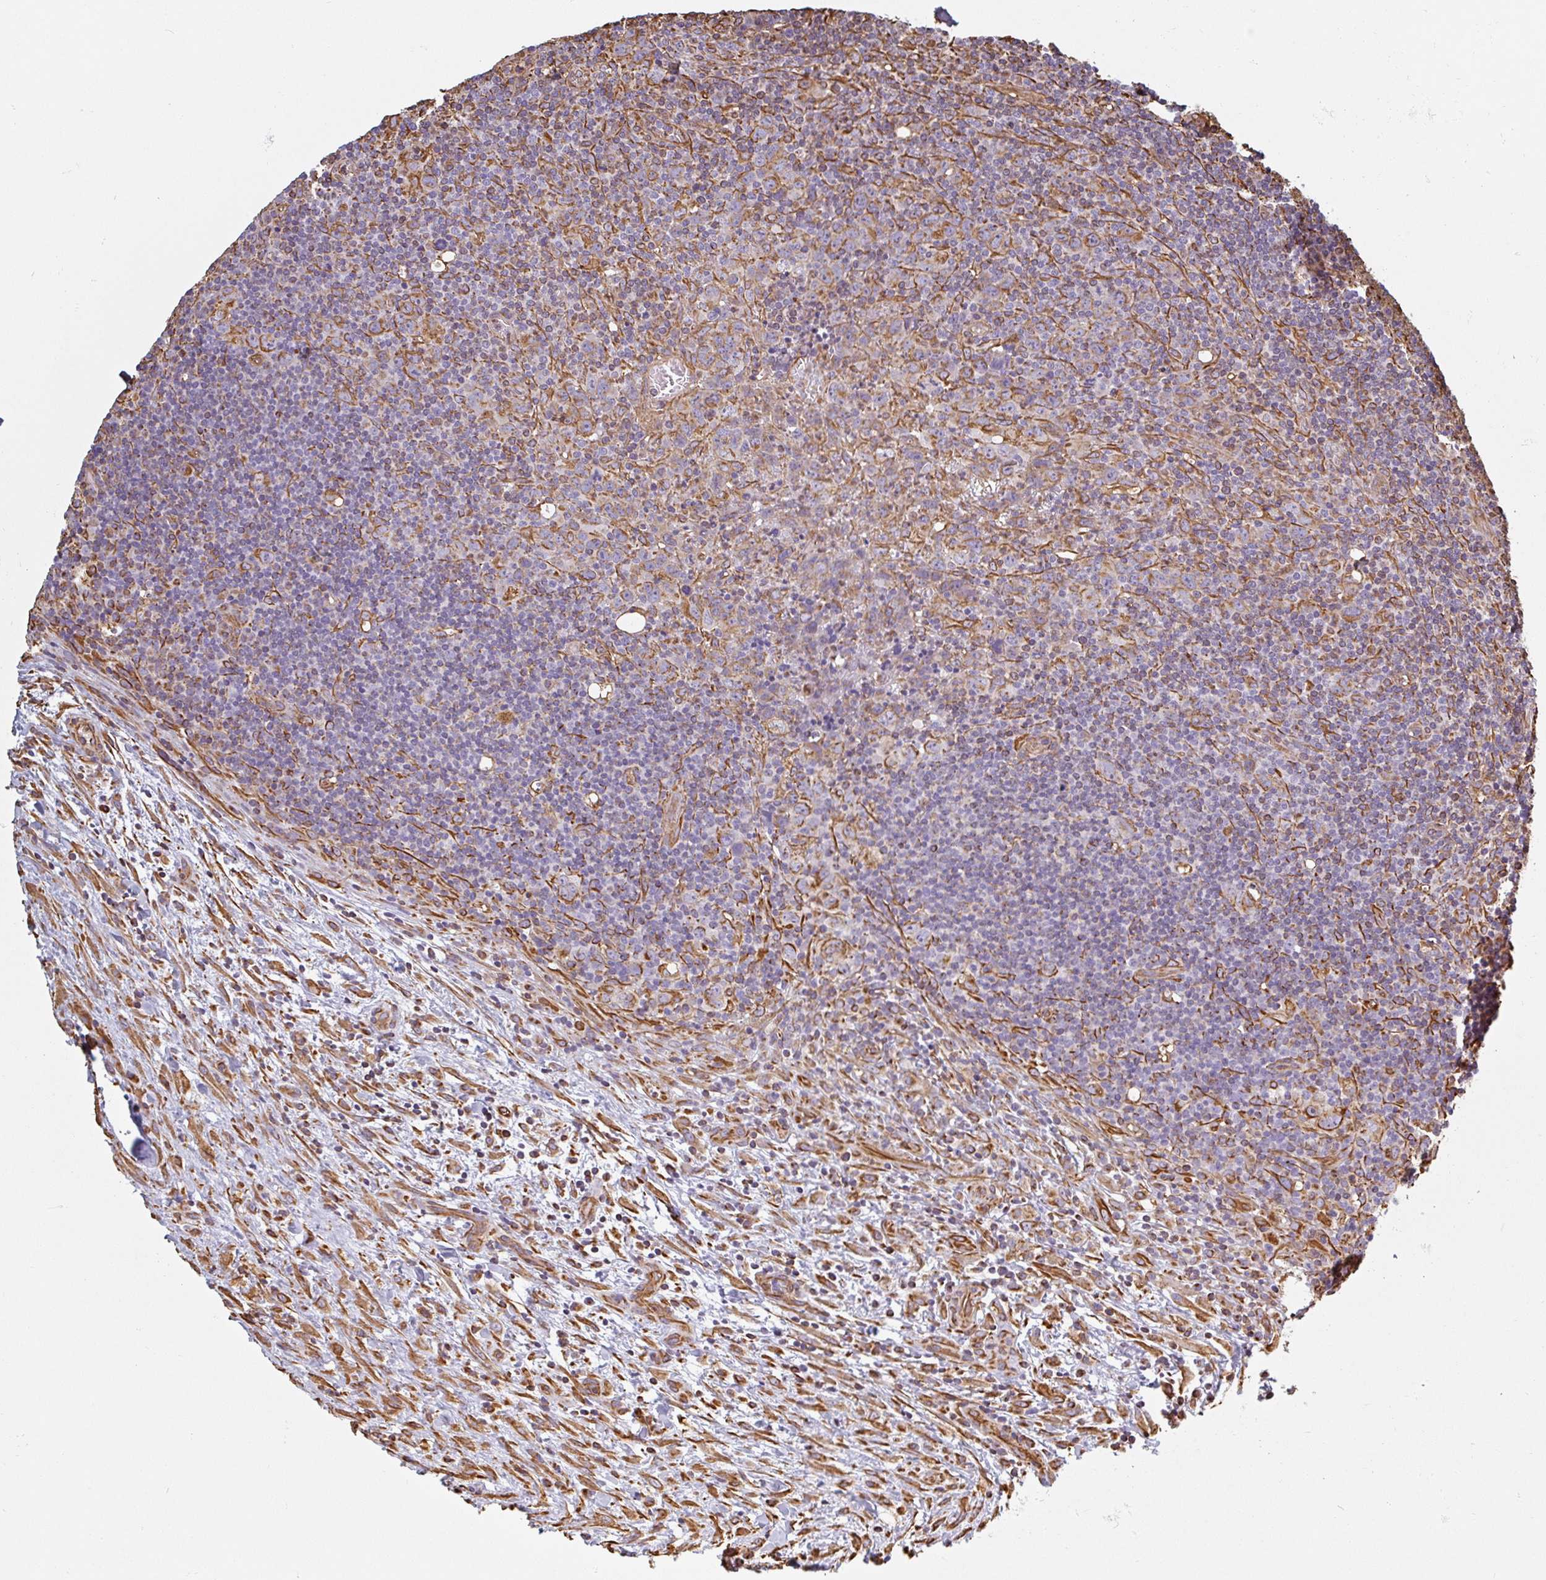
{"staining": {"intensity": "moderate", "quantity": ">75%", "location": "cytoplasmic/membranous"}, "tissue": "lymphoma", "cell_type": "Tumor cells", "image_type": "cancer", "snomed": [{"axis": "morphology", "description": "Hodgkin's disease, NOS"}, {"axis": "topography", "description": "Lymph node"}], "caption": "Approximately >75% of tumor cells in human Hodgkin's disease exhibit moderate cytoplasmic/membranous protein staining as visualized by brown immunohistochemical staining.", "gene": "PPFIA1", "patient": {"sex": "female", "age": 18}}